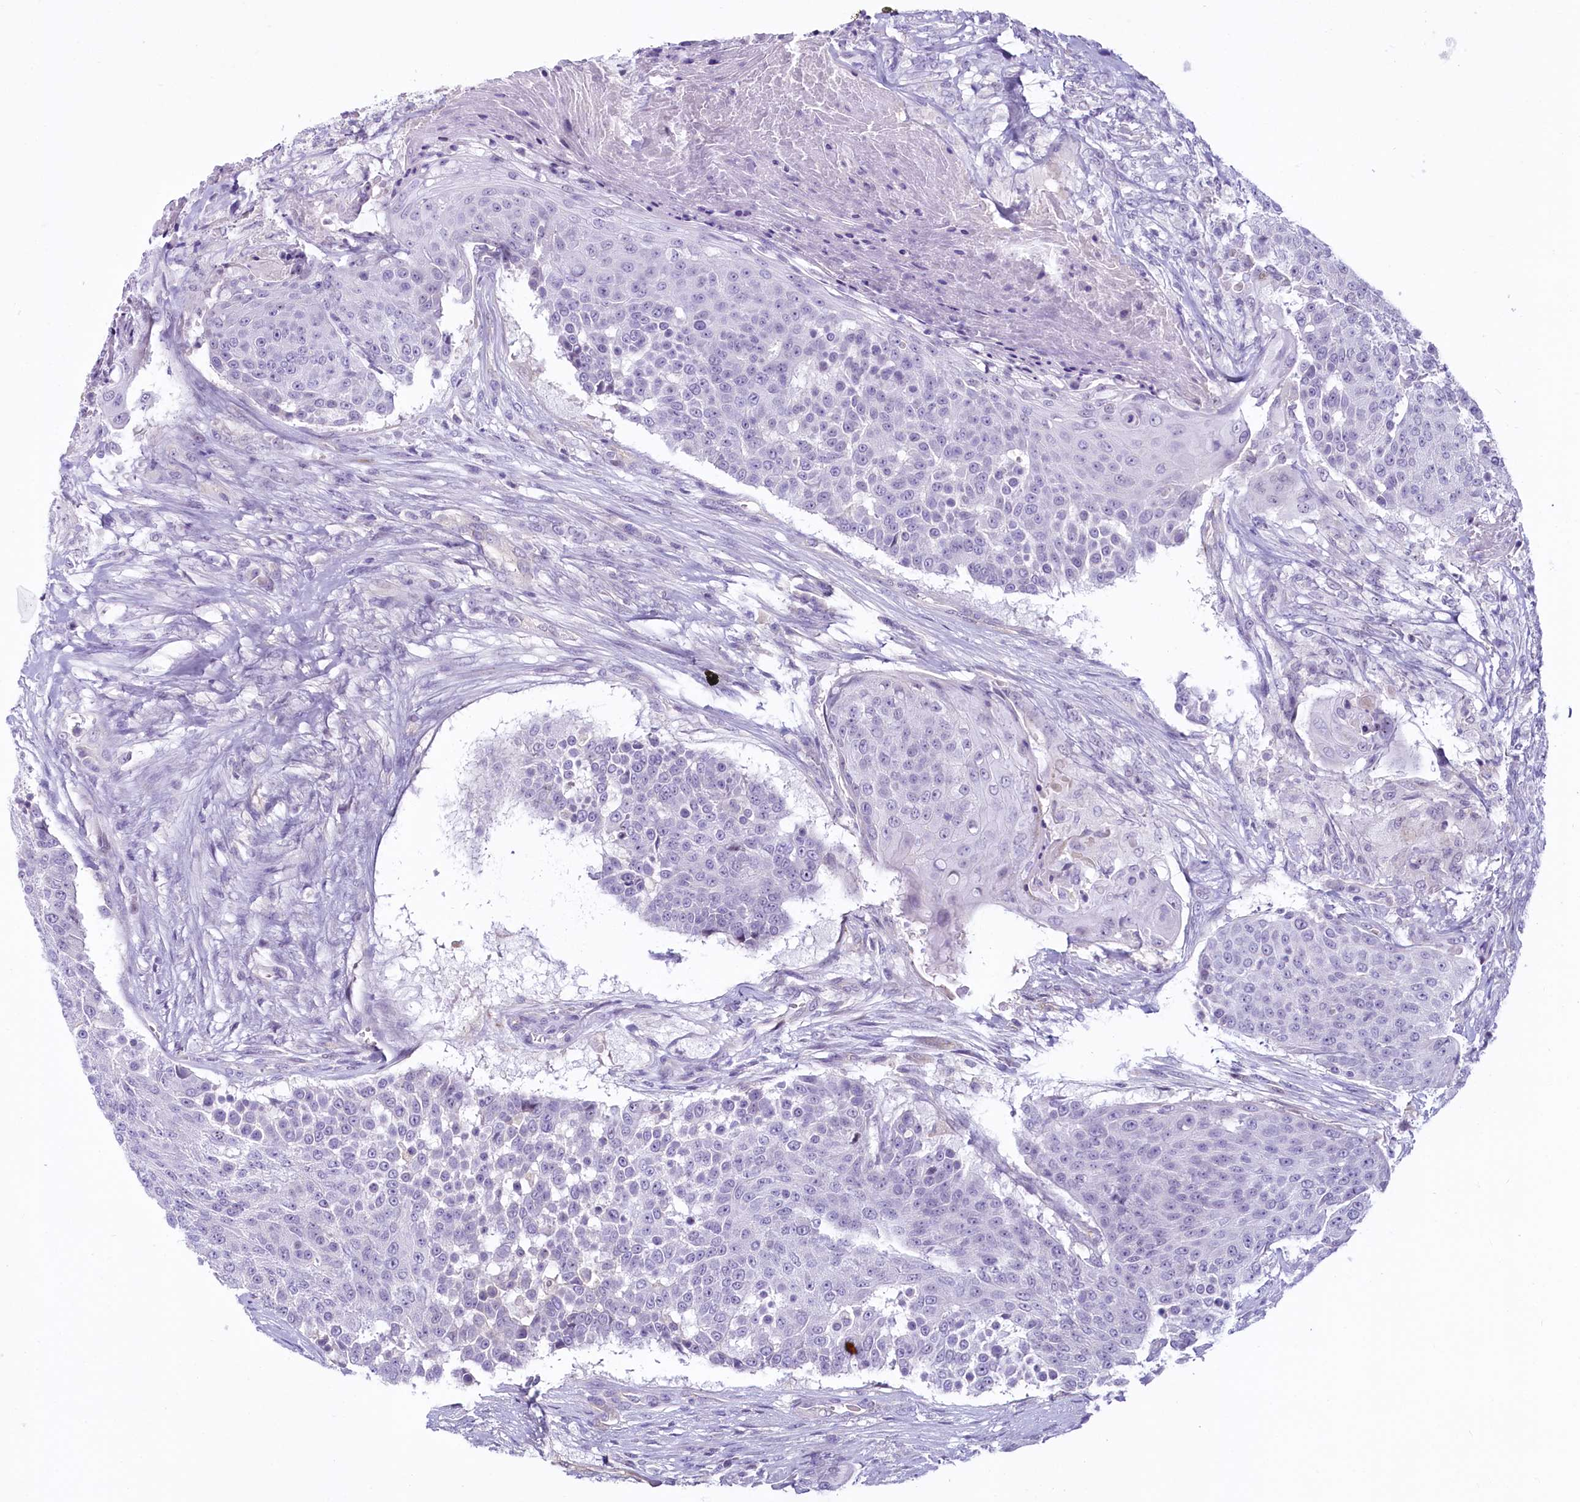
{"staining": {"intensity": "negative", "quantity": "none", "location": "none"}, "tissue": "urothelial cancer", "cell_type": "Tumor cells", "image_type": "cancer", "snomed": [{"axis": "morphology", "description": "Urothelial carcinoma, High grade"}, {"axis": "topography", "description": "Urinary bladder"}], "caption": "The image shows no staining of tumor cells in urothelial cancer. (Stains: DAB (3,3'-diaminobenzidine) IHC with hematoxylin counter stain, Microscopy: brightfield microscopy at high magnification).", "gene": "PROCR", "patient": {"sex": "female", "age": 63}}